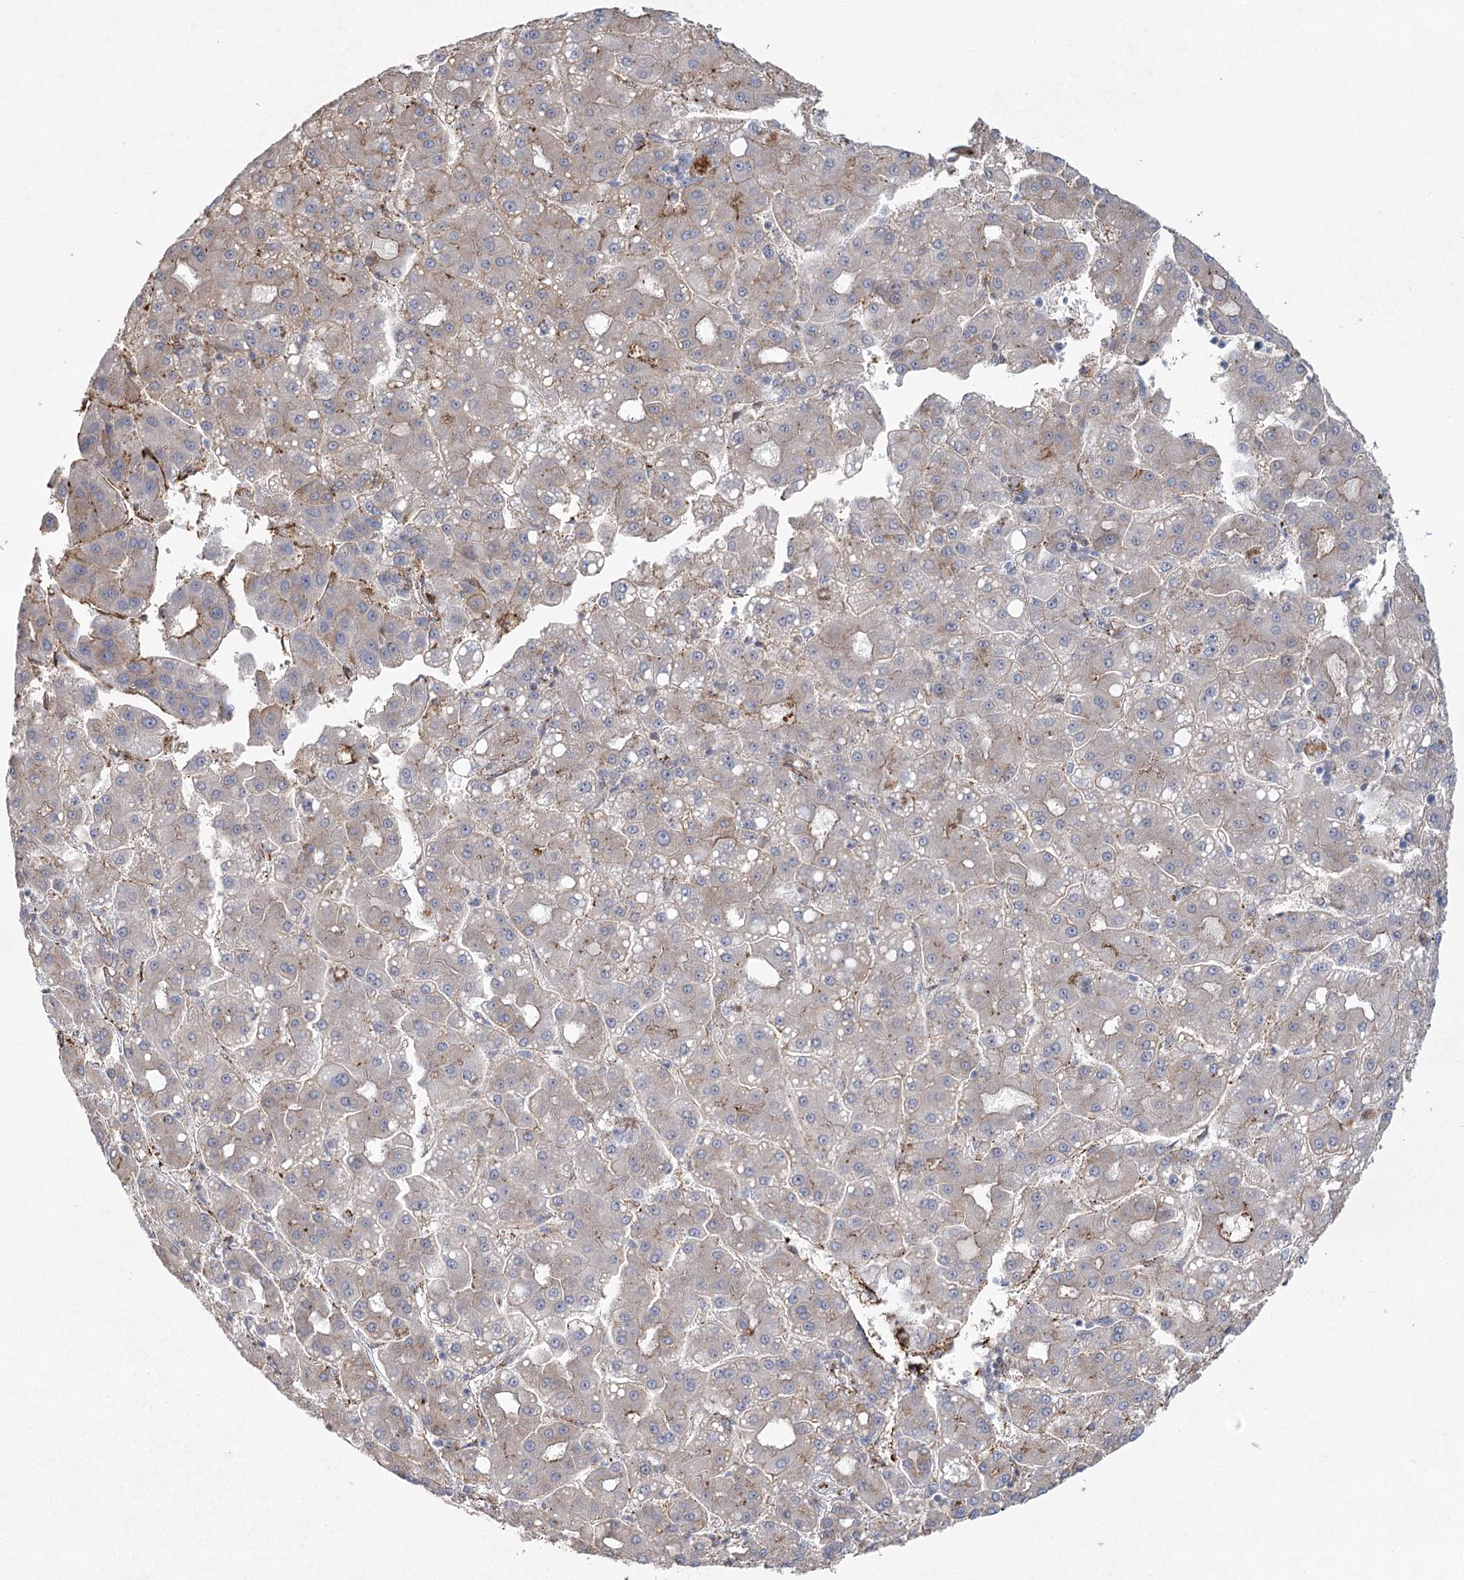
{"staining": {"intensity": "weak", "quantity": "<25%", "location": "cytoplasmic/membranous"}, "tissue": "liver cancer", "cell_type": "Tumor cells", "image_type": "cancer", "snomed": [{"axis": "morphology", "description": "Carcinoma, Hepatocellular, NOS"}, {"axis": "topography", "description": "Liver"}], "caption": "An IHC image of liver cancer (hepatocellular carcinoma) is shown. There is no staining in tumor cells of liver cancer (hepatocellular carcinoma). Nuclei are stained in blue.", "gene": "KBTBD4", "patient": {"sex": "male", "age": 65}}